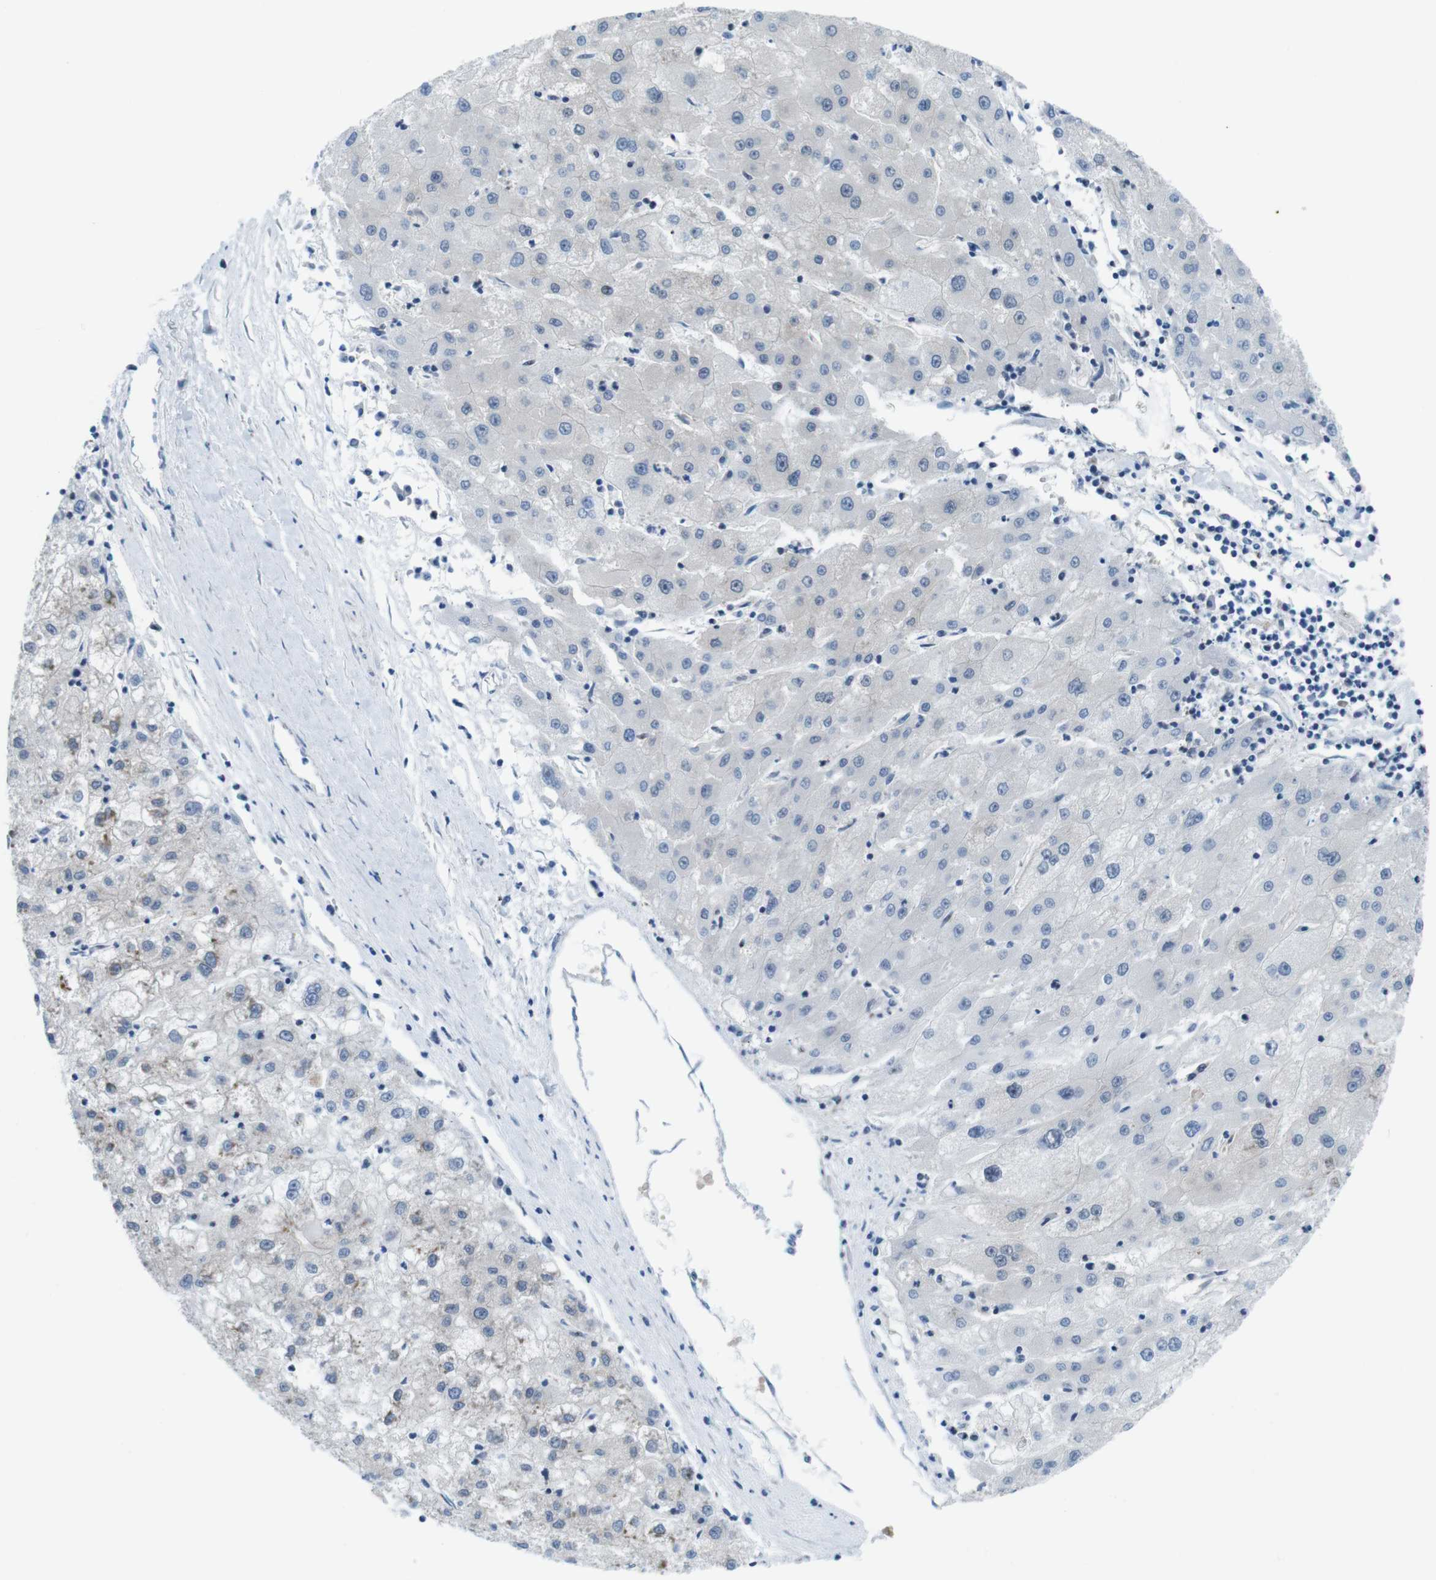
{"staining": {"intensity": "negative", "quantity": "none", "location": "none"}, "tissue": "liver cancer", "cell_type": "Tumor cells", "image_type": "cancer", "snomed": [{"axis": "morphology", "description": "Carcinoma, Hepatocellular, NOS"}, {"axis": "topography", "description": "Liver"}], "caption": "Immunohistochemistry (IHC) histopathology image of liver cancer (hepatocellular carcinoma) stained for a protein (brown), which displays no expression in tumor cells.", "gene": "ZDHHC3", "patient": {"sex": "male", "age": 72}}